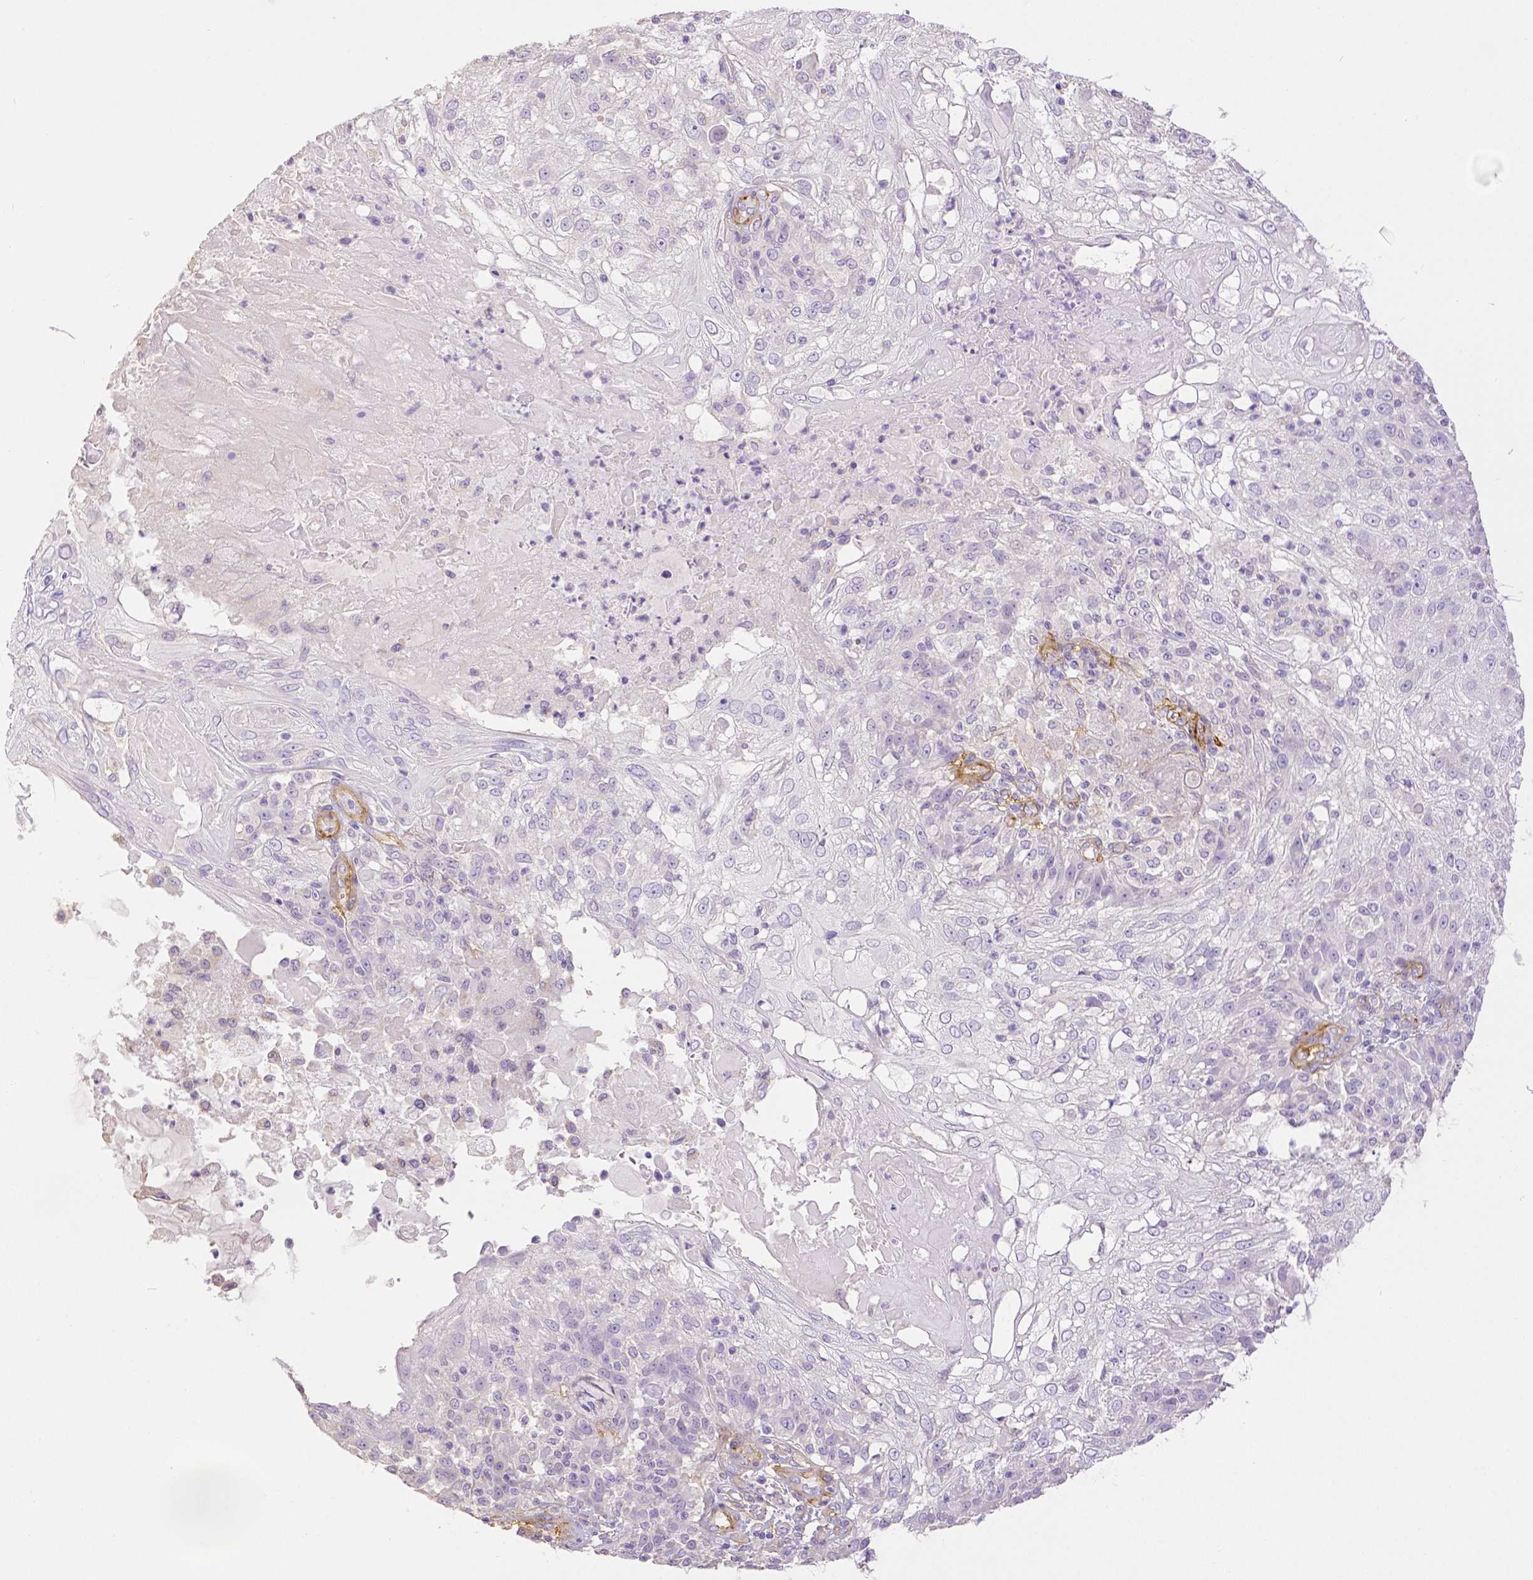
{"staining": {"intensity": "negative", "quantity": "none", "location": "none"}, "tissue": "skin cancer", "cell_type": "Tumor cells", "image_type": "cancer", "snomed": [{"axis": "morphology", "description": "Normal tissue, NOS"}, {"axis": "morphology", "description": "Squamous cell carcinoma, NOS"}, {"axis": "topography", "description": "Skin"}], "caption": "This is an IHC micrograph of skin cancer (squamous cell carcinoma). There is no positivity in tumor cells.", "gene": "THY1", "patient": {"sex": "female", "age": 83}}